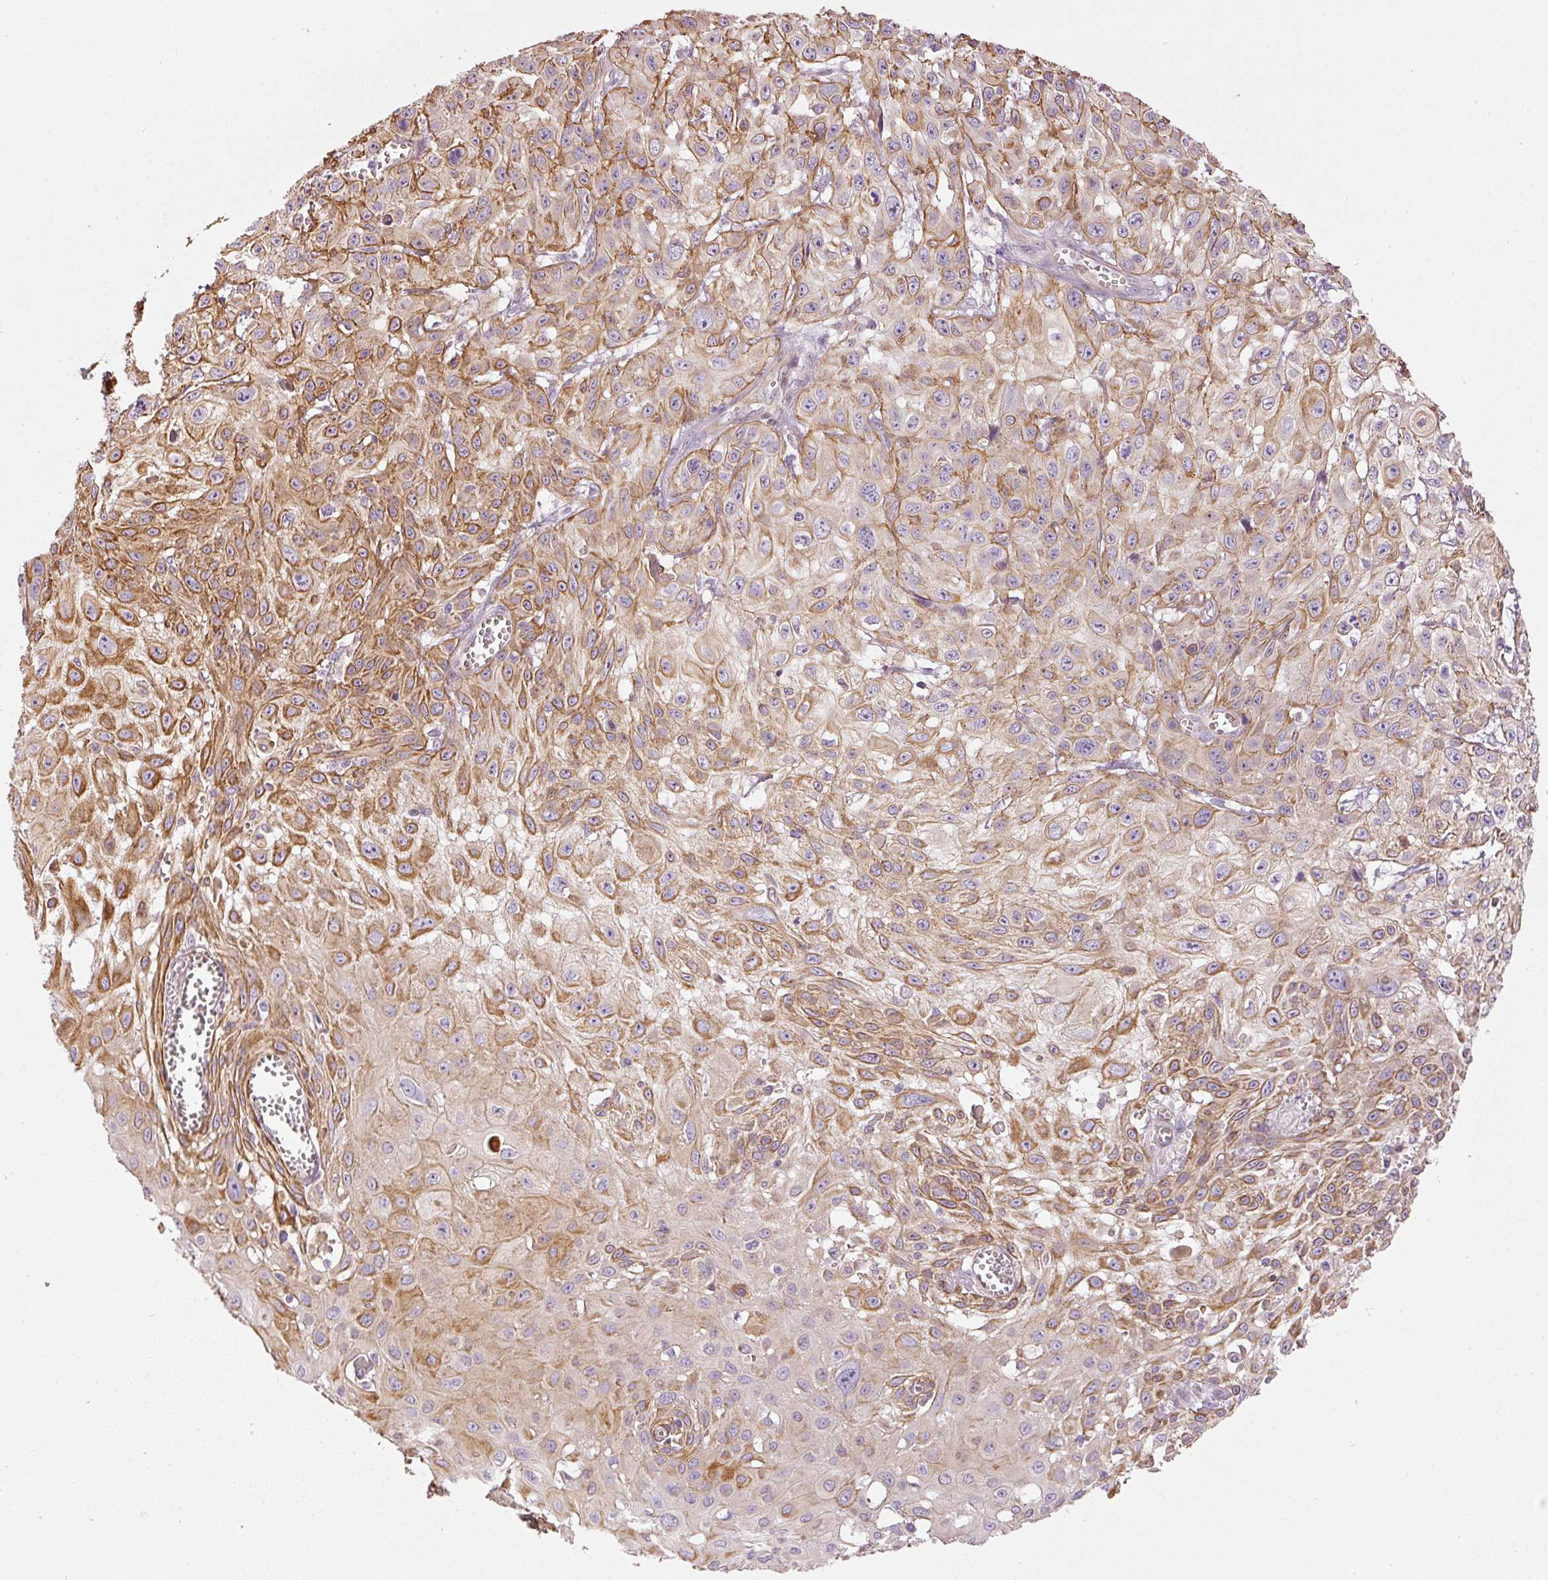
{"staining": {"intensity": "moderate", "quantity": "25%-75%", "location": "cytoplasmic/membranous"}, "tissue": "skin cancer", "cell_type": "Tumor cells", "image_type": "cancer", "snomed": [{"axis": "morphology", "description": "Squamous cell carcinoma, NOS"}, {"axis": "topography", "description": "Skin"}, {"axis": "topography", "description": "Vulva"}], "caption": "Immunohistochemical staining of squamous cell carcinoma (skin) displays medium levels of moderate cytoplasmic/membranous expression in approximately 25%-75% of tumor cells.", "gene": "OSR2", "patient": {"sex": "female", "age": 71}}